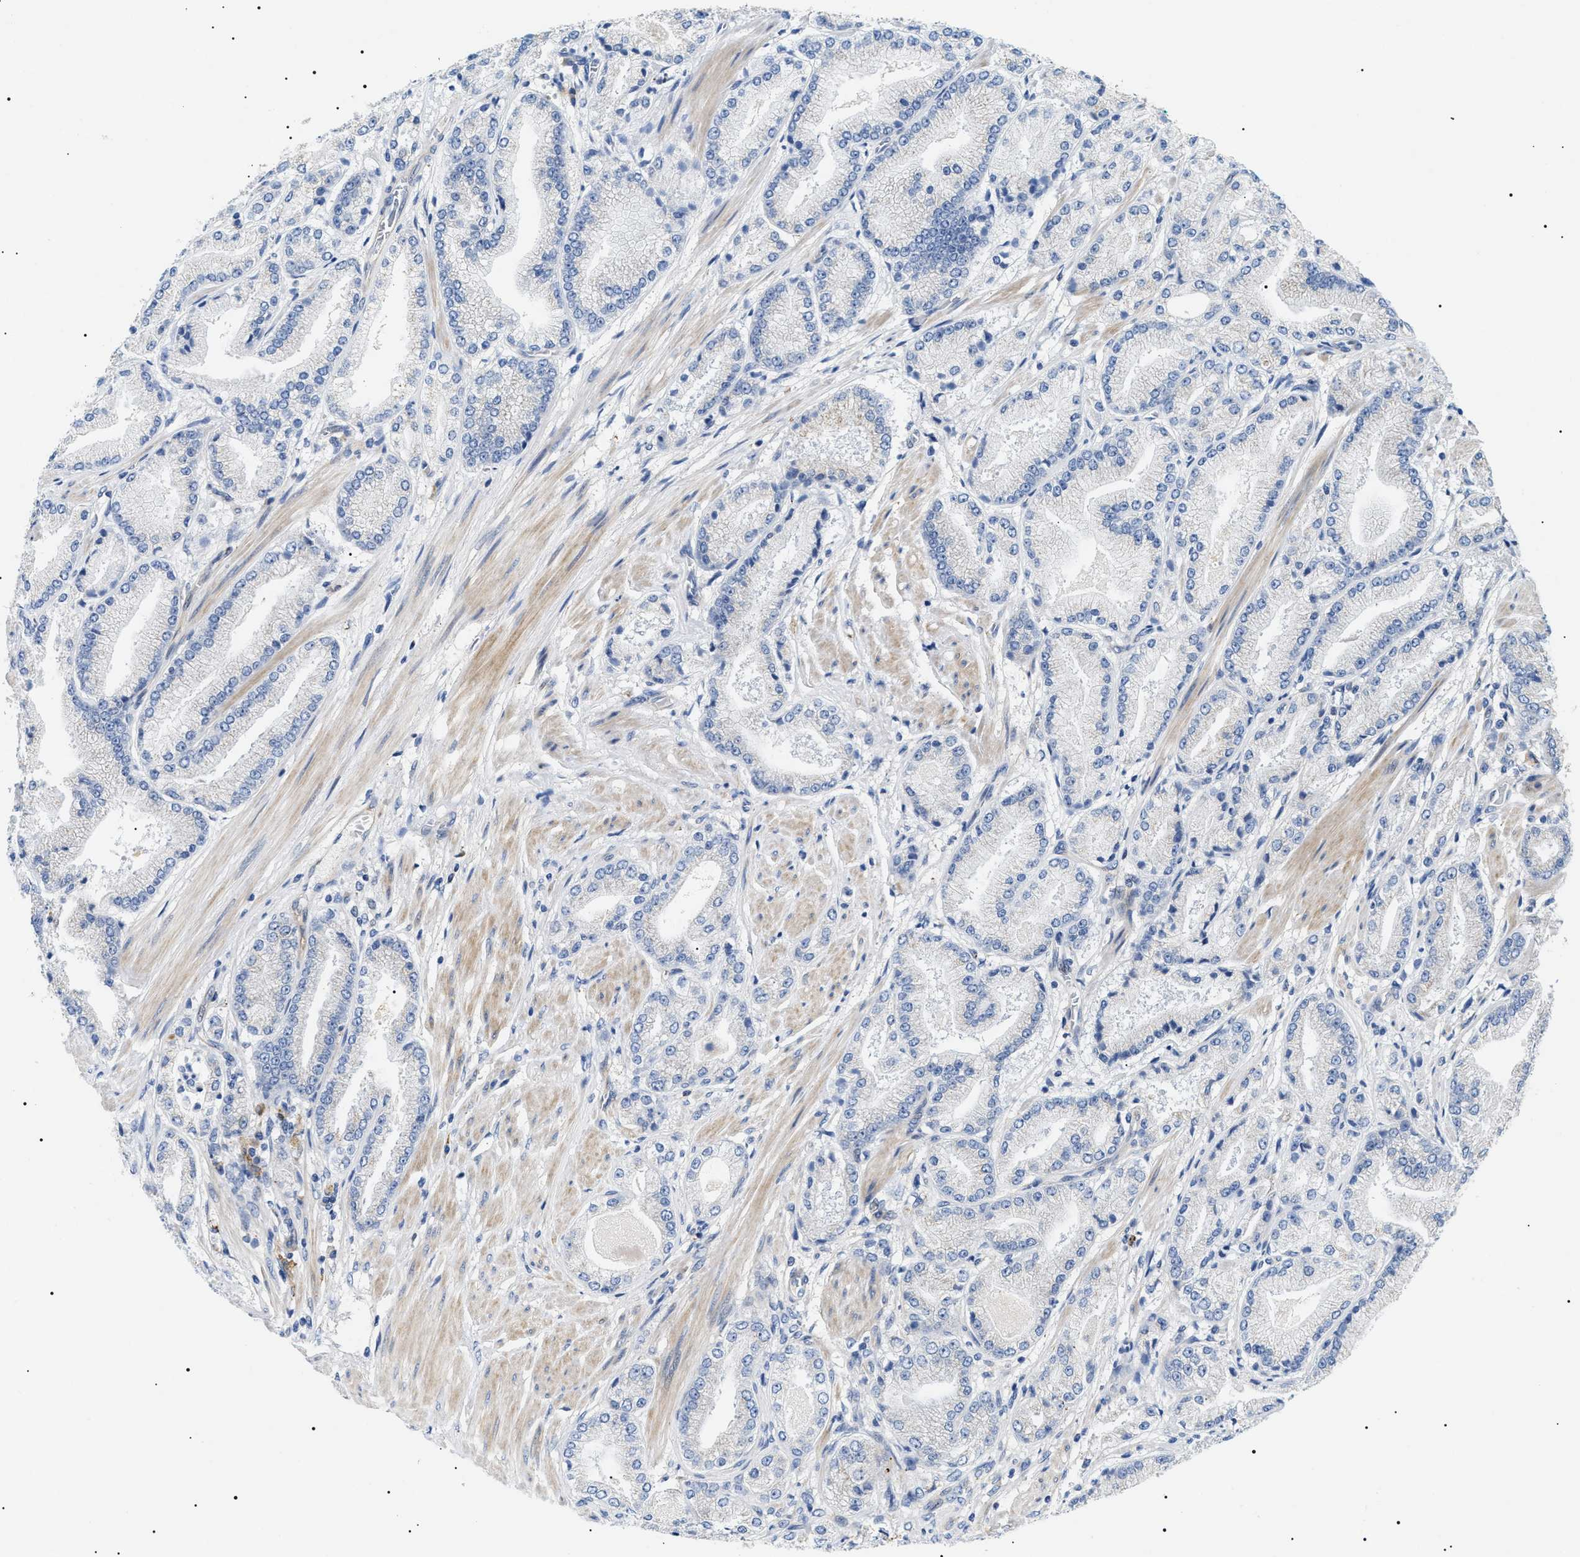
{"staining": {"intensity": "negative", "quantity": "none", "location": "none"}, "tissue": "prostate cancer", "cell_type": "Tumor cells", "image_type": "cancer", "snomed": [{"axis": "morphology", "description": "Adenocarcinoma, High grade"}, {"axis": "topography", "description": "Prostate"}], "caption": "This is an immunohistochemistry photomicrograph of human prostate adenocarcinoma (high-grade). There is no expression in tumor cells.", "gene": "TMEM222", "patient": {"sex": "male", "age": 50}}